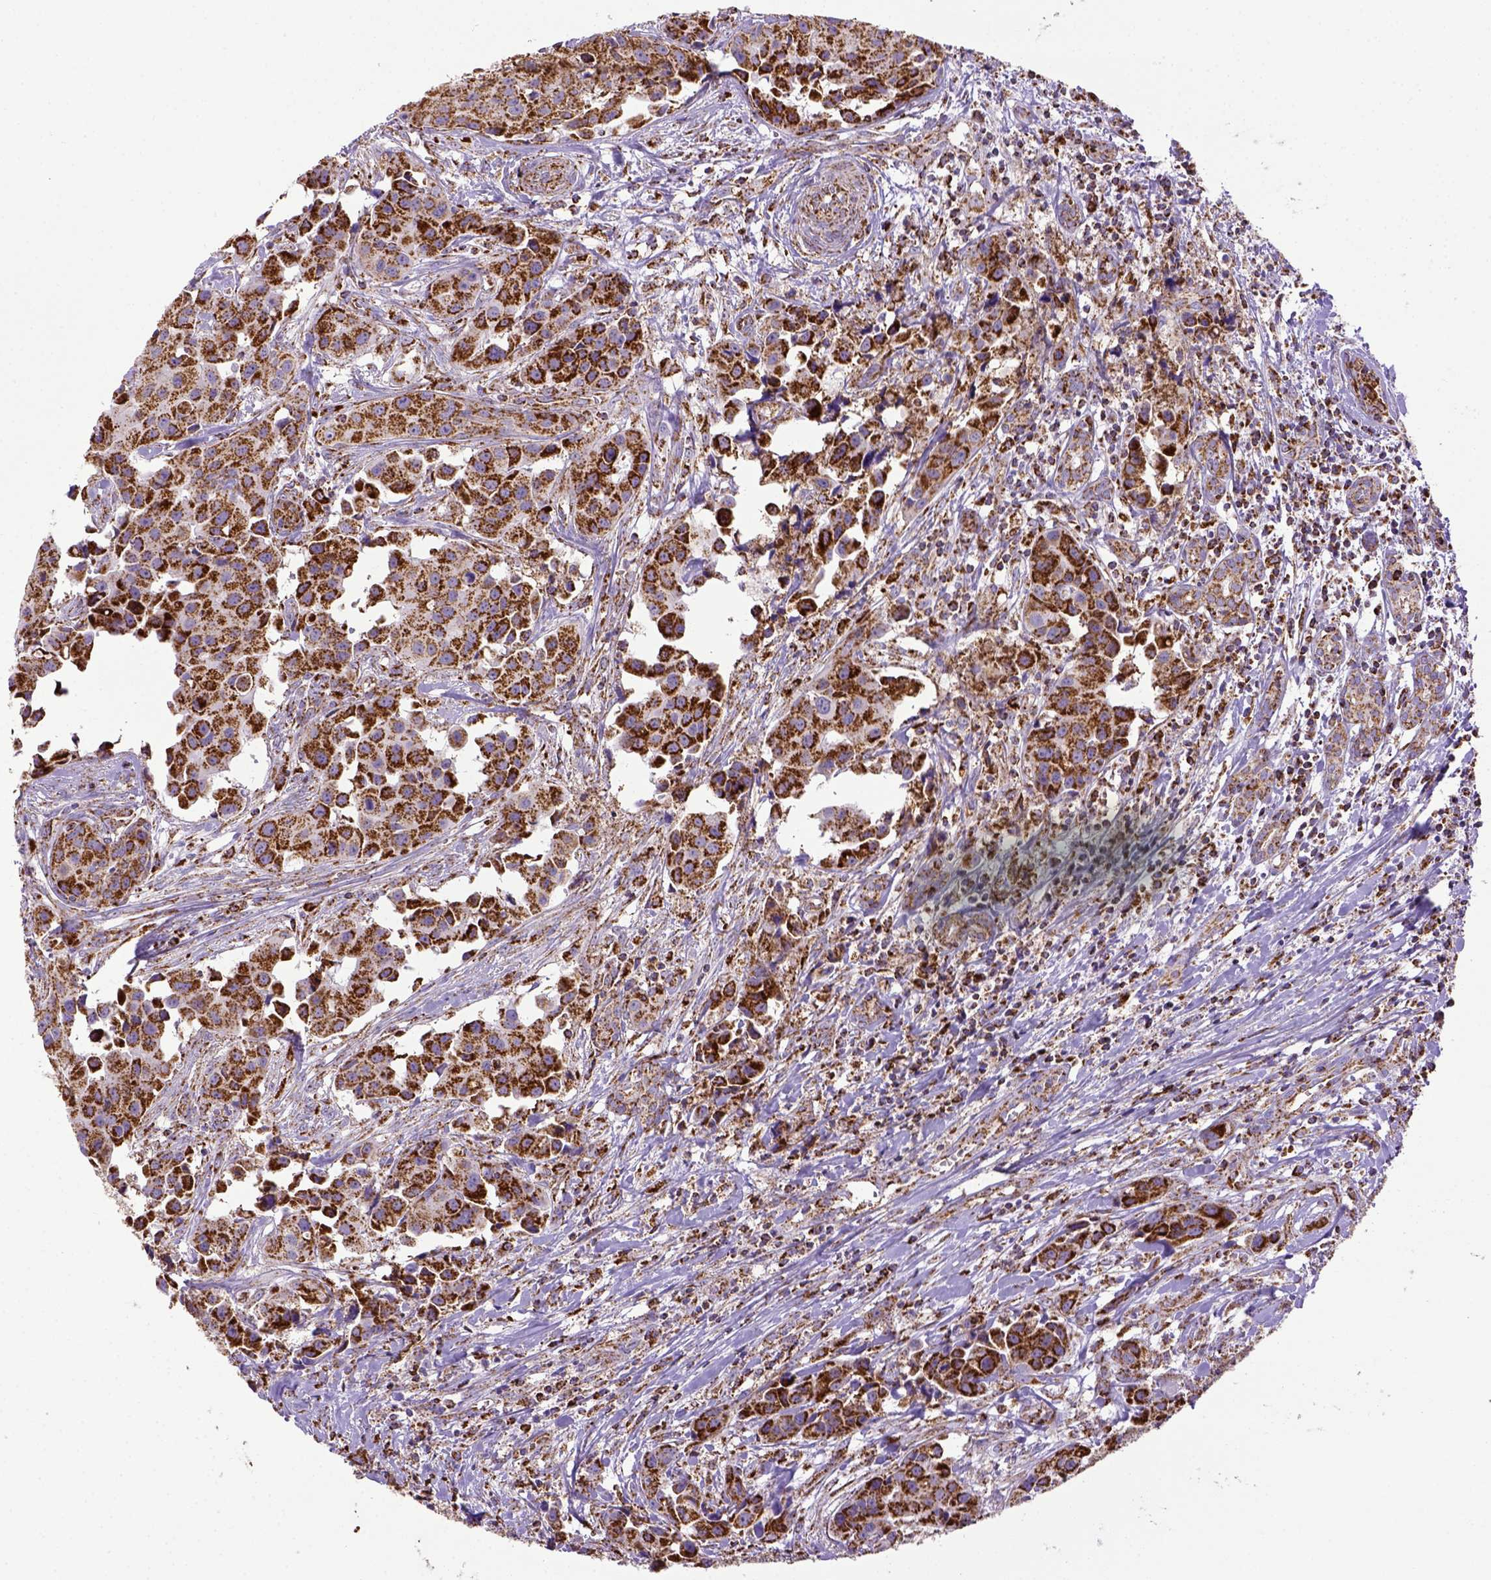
{"staining": {"intensity": "strong", "quantity": ">75%", "location": "cytoplasmic/membranous"}, "tissue": "head and neck cancer", "cell_type": "Tumor cells", "image_type": "cancer", "snomed": [{"axis": "morphology", "description": "Adenocarcinoma, NOS"}, {"axis": "topography", "description": "Head-Neck"}], "caption": "Immunohistochemistry (IHC) of adenocarcinoma (head and neck) reveals high levels of strong cytoplasmic/membranous expression in about >75% of tumor cells.", "gene": "MT-CO1", "patient": {"sex": "male", "age": 76}}